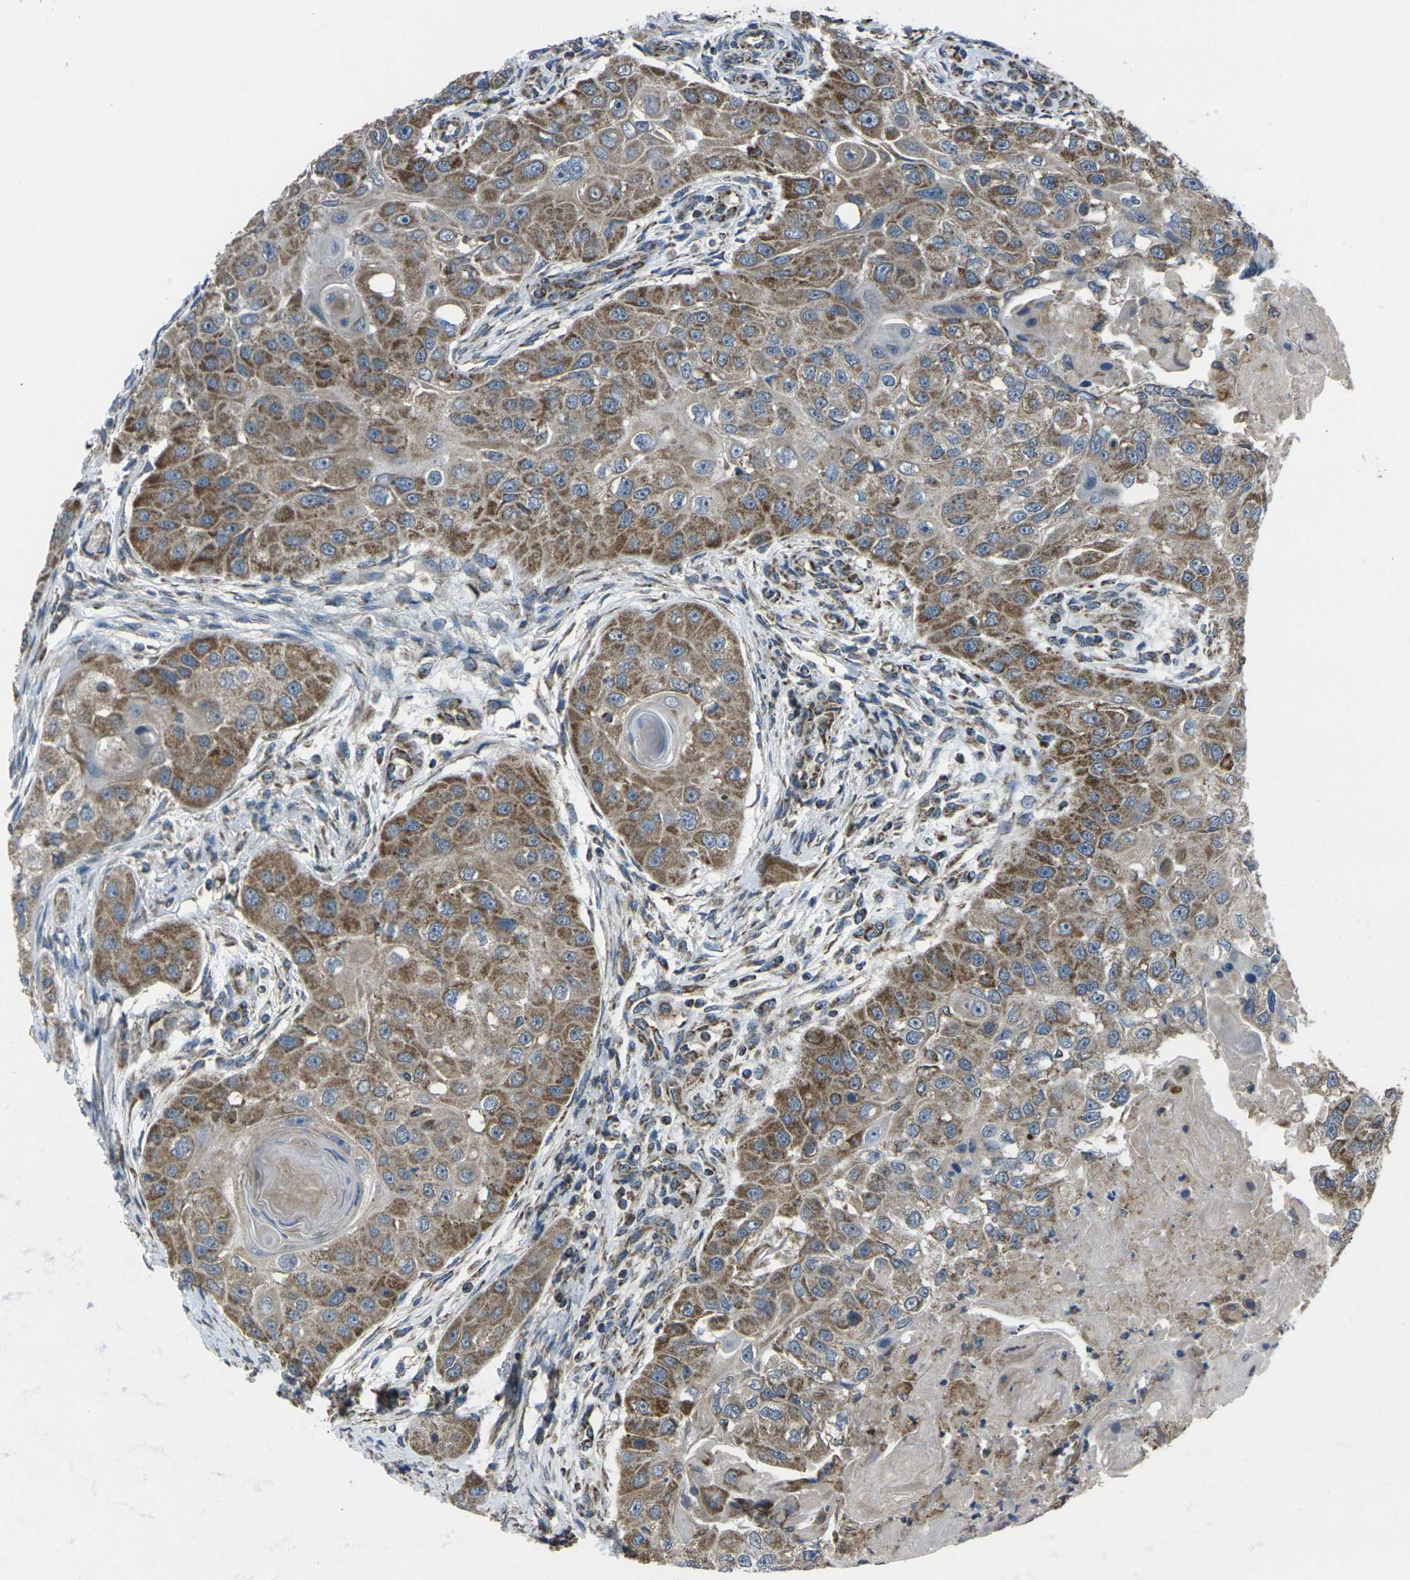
{"staining": {"intensity": "moderate", "quantity": ">75%", "location": "cytoplasmic/membranous"}, "tissue": "head and neck cancer", "cell_type": "Tumor cells", "image_type": "cancer", "snomed": [{"axis": "morphology", "description": "Normal tissue, NOS"}, {"axis": "morphology", "description": "Squamous cell carcinoma, NOS"}, {"axis": "topography", "description": "Skeletal muscle"}, {"axis": "topography", "description": "Head-Neck"}], "caption": "This image shows IHC staining of human head and neck squamous cell carcinoma, with medium moderate cytoplasmic/membranous expression in approximately >75% of tumor cells.", "gene": "TMEM120B", "patient": {"sex": "male", "age": 51}}